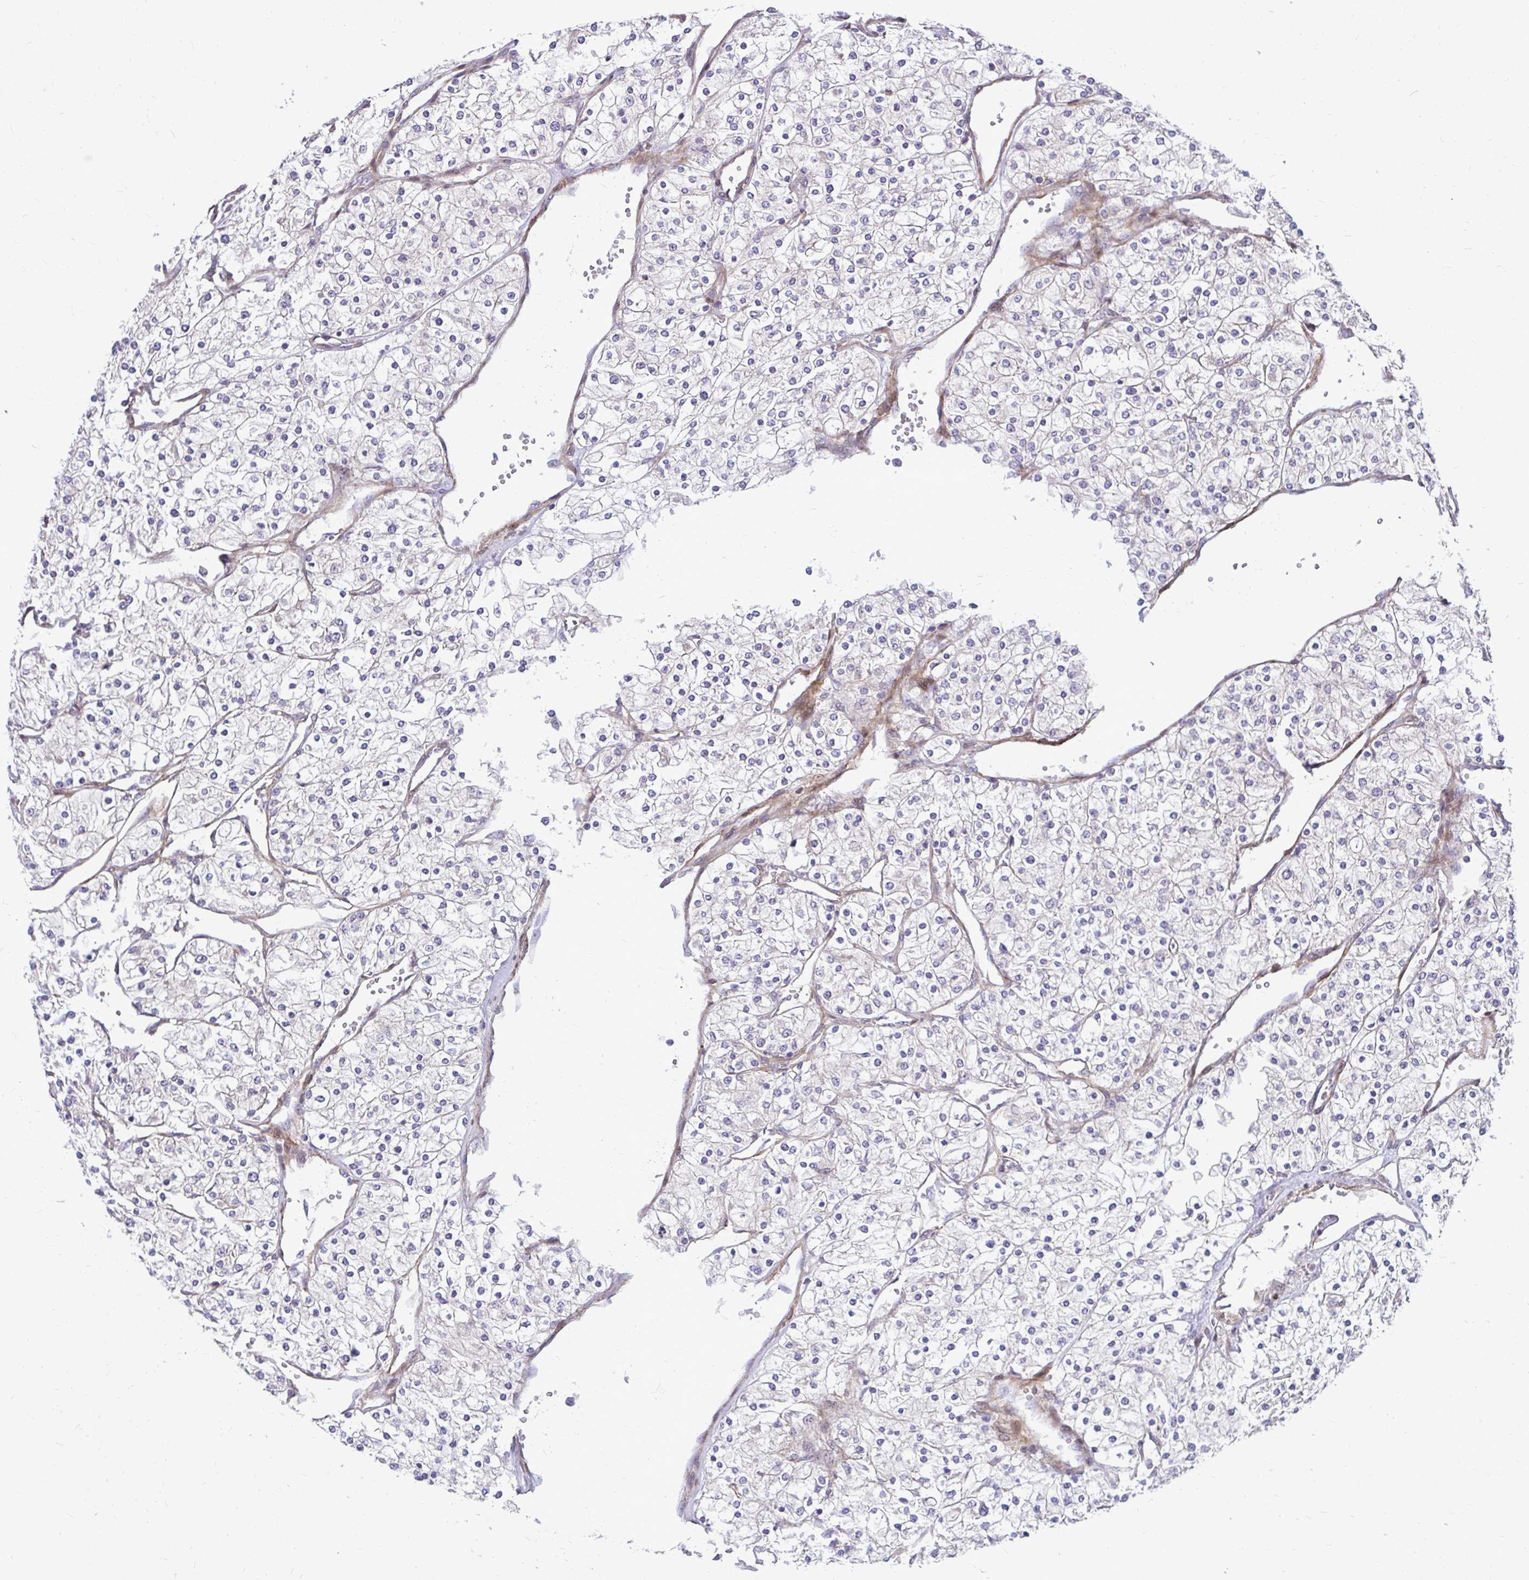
{"staining": {"intensity": "negative", "quantity": "none", "location": "none"}, "tissue": "renal cancer", "cell_type": "Tumor cells", "image_type": "cancer", "snomed": [{"axis": "morphology", "description": "Adenocarcinoma, NOS"}, {"axis": "topography", "description": "Kidney"}], "caption": "High power microscopy micrograph of an IHC histopathology image of renal cancer (adenocarcinoma), revealing no significant staining in tumor cells. (Stains: DAB IHC with hematoxylin counter stain, Microscopy: brightfield microscopy at high magnification).", "gene": "TRIP6", "patient": {"sex": "male", "age": 80}}